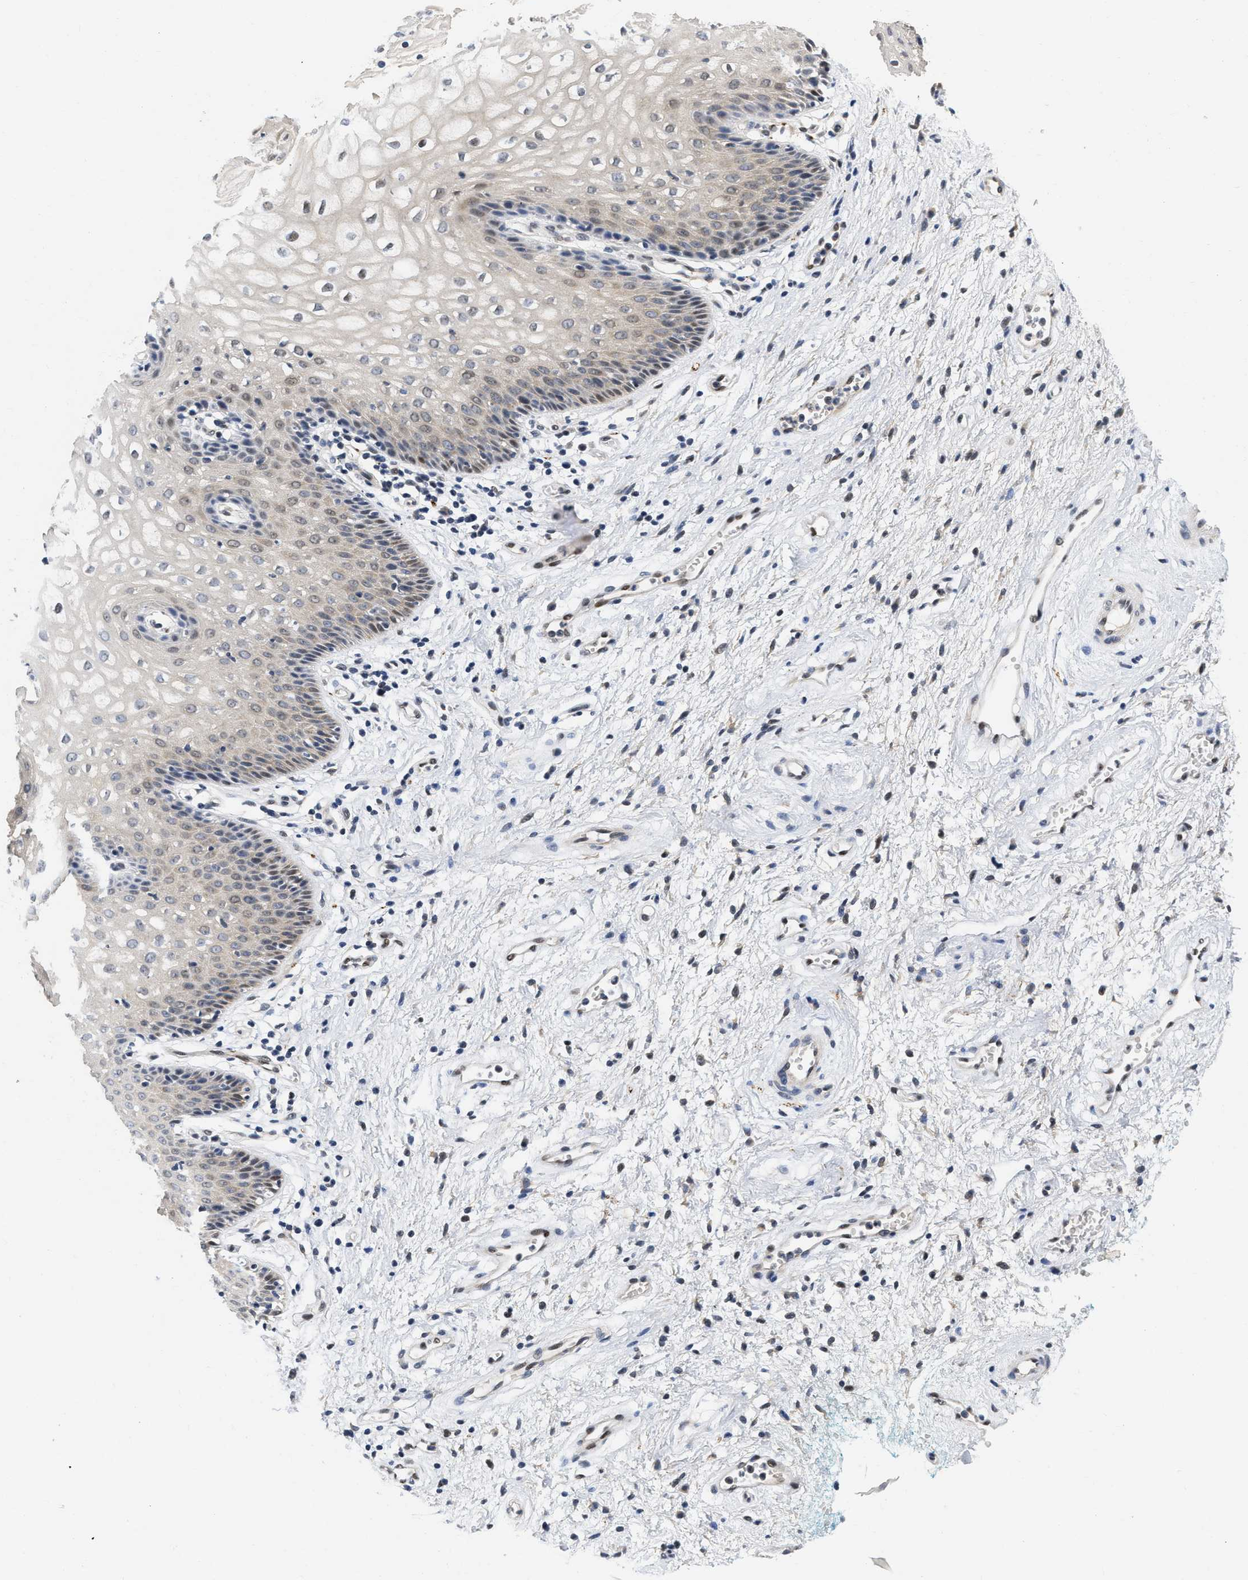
{"staining": {"intensity": "weak", "quantity": "25%-75%", "location": "cytoplasmic/membranous"}, "tissue": "vagina", "cell_type": "Squamous epithelial cells", "image_type": "normal", "snomed": [{"axis": "morphology", "description": "Normal tissue, NOS"}, {"axis": "topography", "description": "Vagina"}], "caption": "The image shows immunohistochemical staining of normal vagina. There is weak cytoplasmic/membranous staining is seen in about 25%-75% of squamous epithelial cells. (Brightfield microscopy of DAB IHC at high magnification).", "gene": "VIP", "patient": {"sex": "female", "age": 34}}